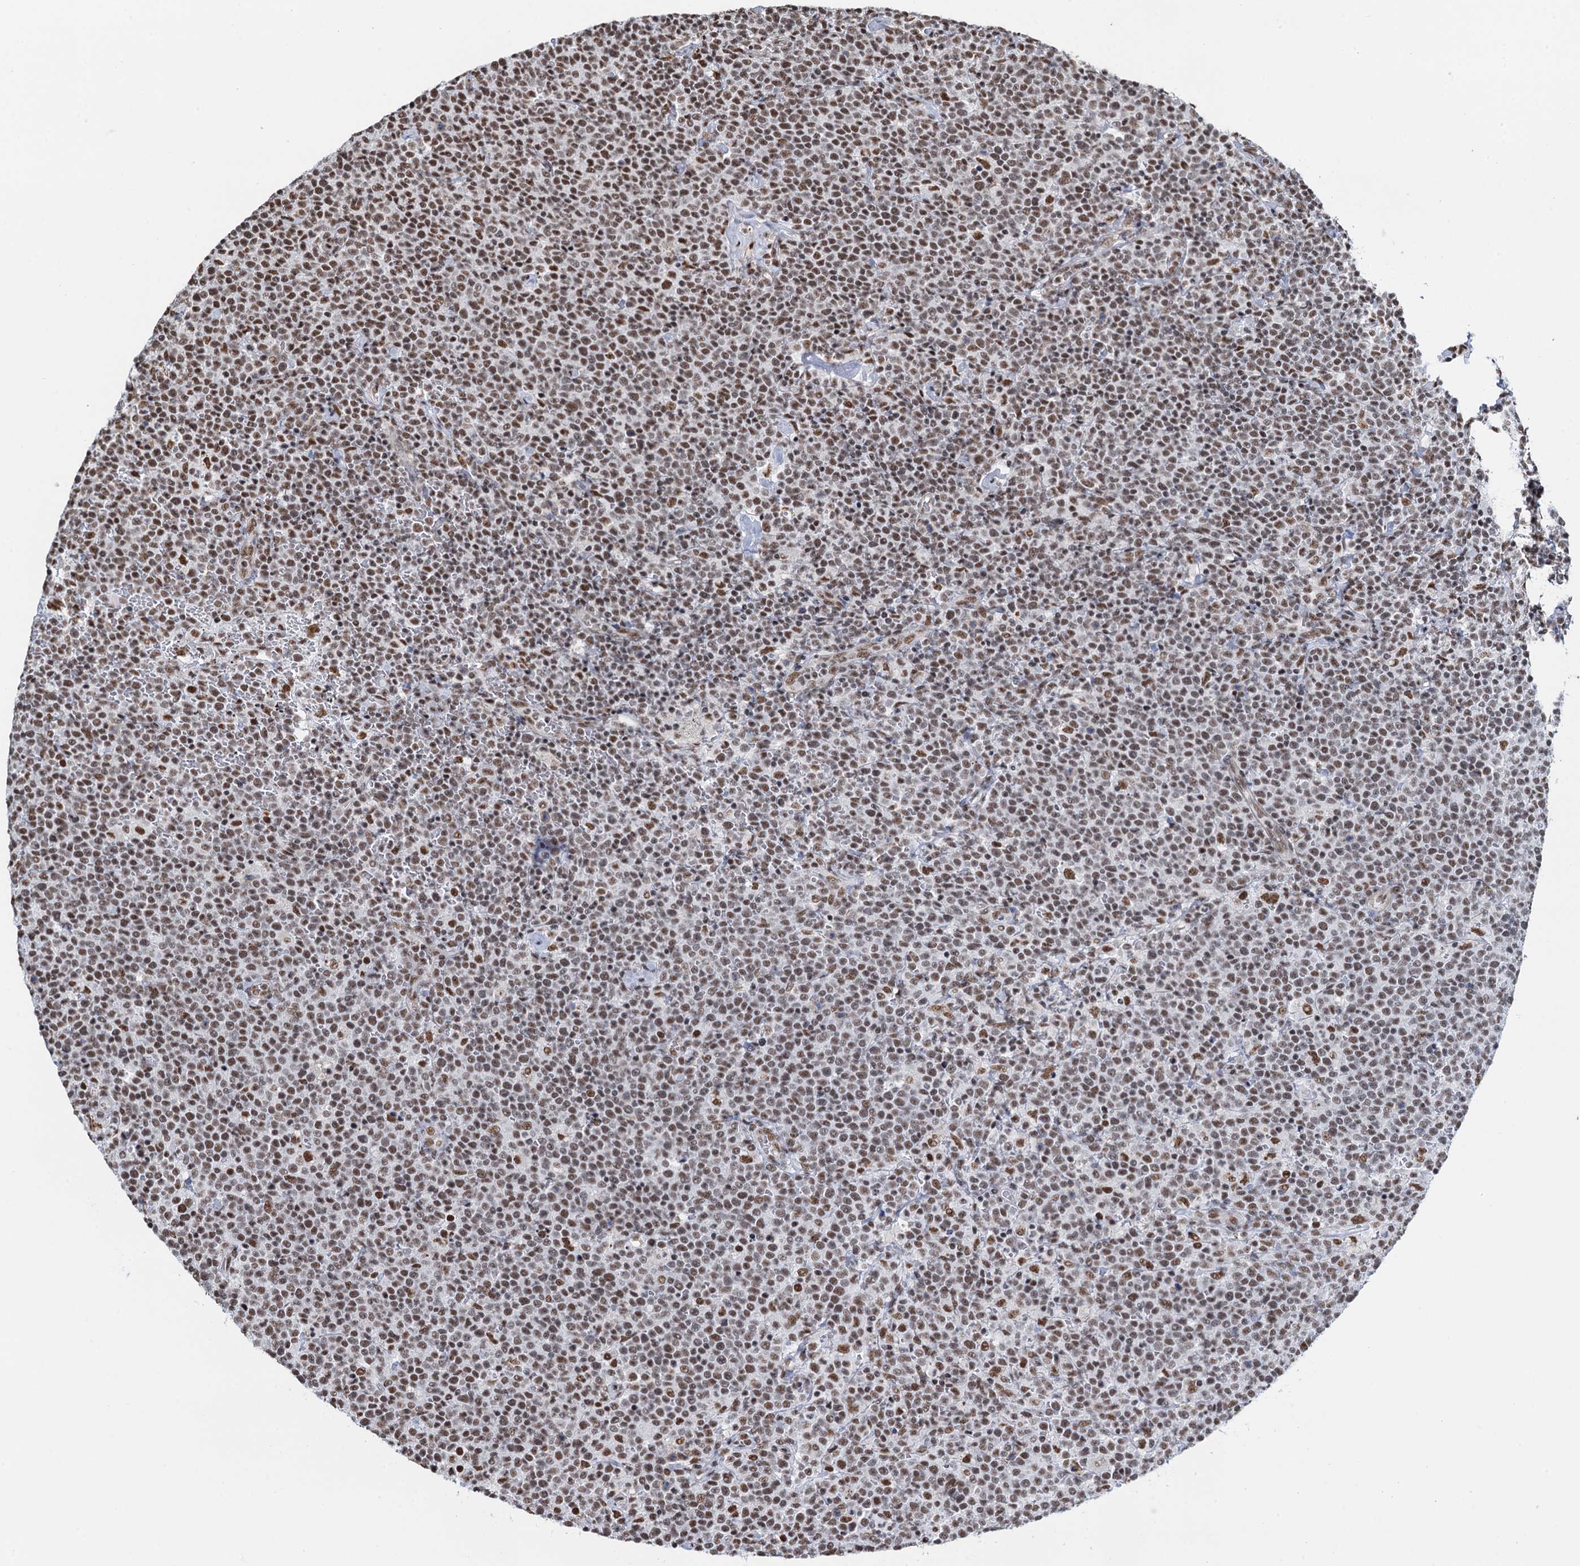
{"staining": {"intensity": "moderate", "quantity": "25%-75%", "location": "nuclear"}, "tissue": "lymphoma", "cell_type": "Tumor cells", "image_type": "cancer", "snomed": [{"axis": "morphology", "description": "Malignant lymphoma, non-Hodgkin's type, High grade"}, {"axis": "topography", "description": "Lymph node"}], "caption": "A photomicrograph of human high-grade malignant lymphoma, non-Hodgkin's type stained for a protein displays moderate nuclear brown staining in tumor cells.", "gene": "ZNF609", "patient": {"sex": "male", "age": 61}}